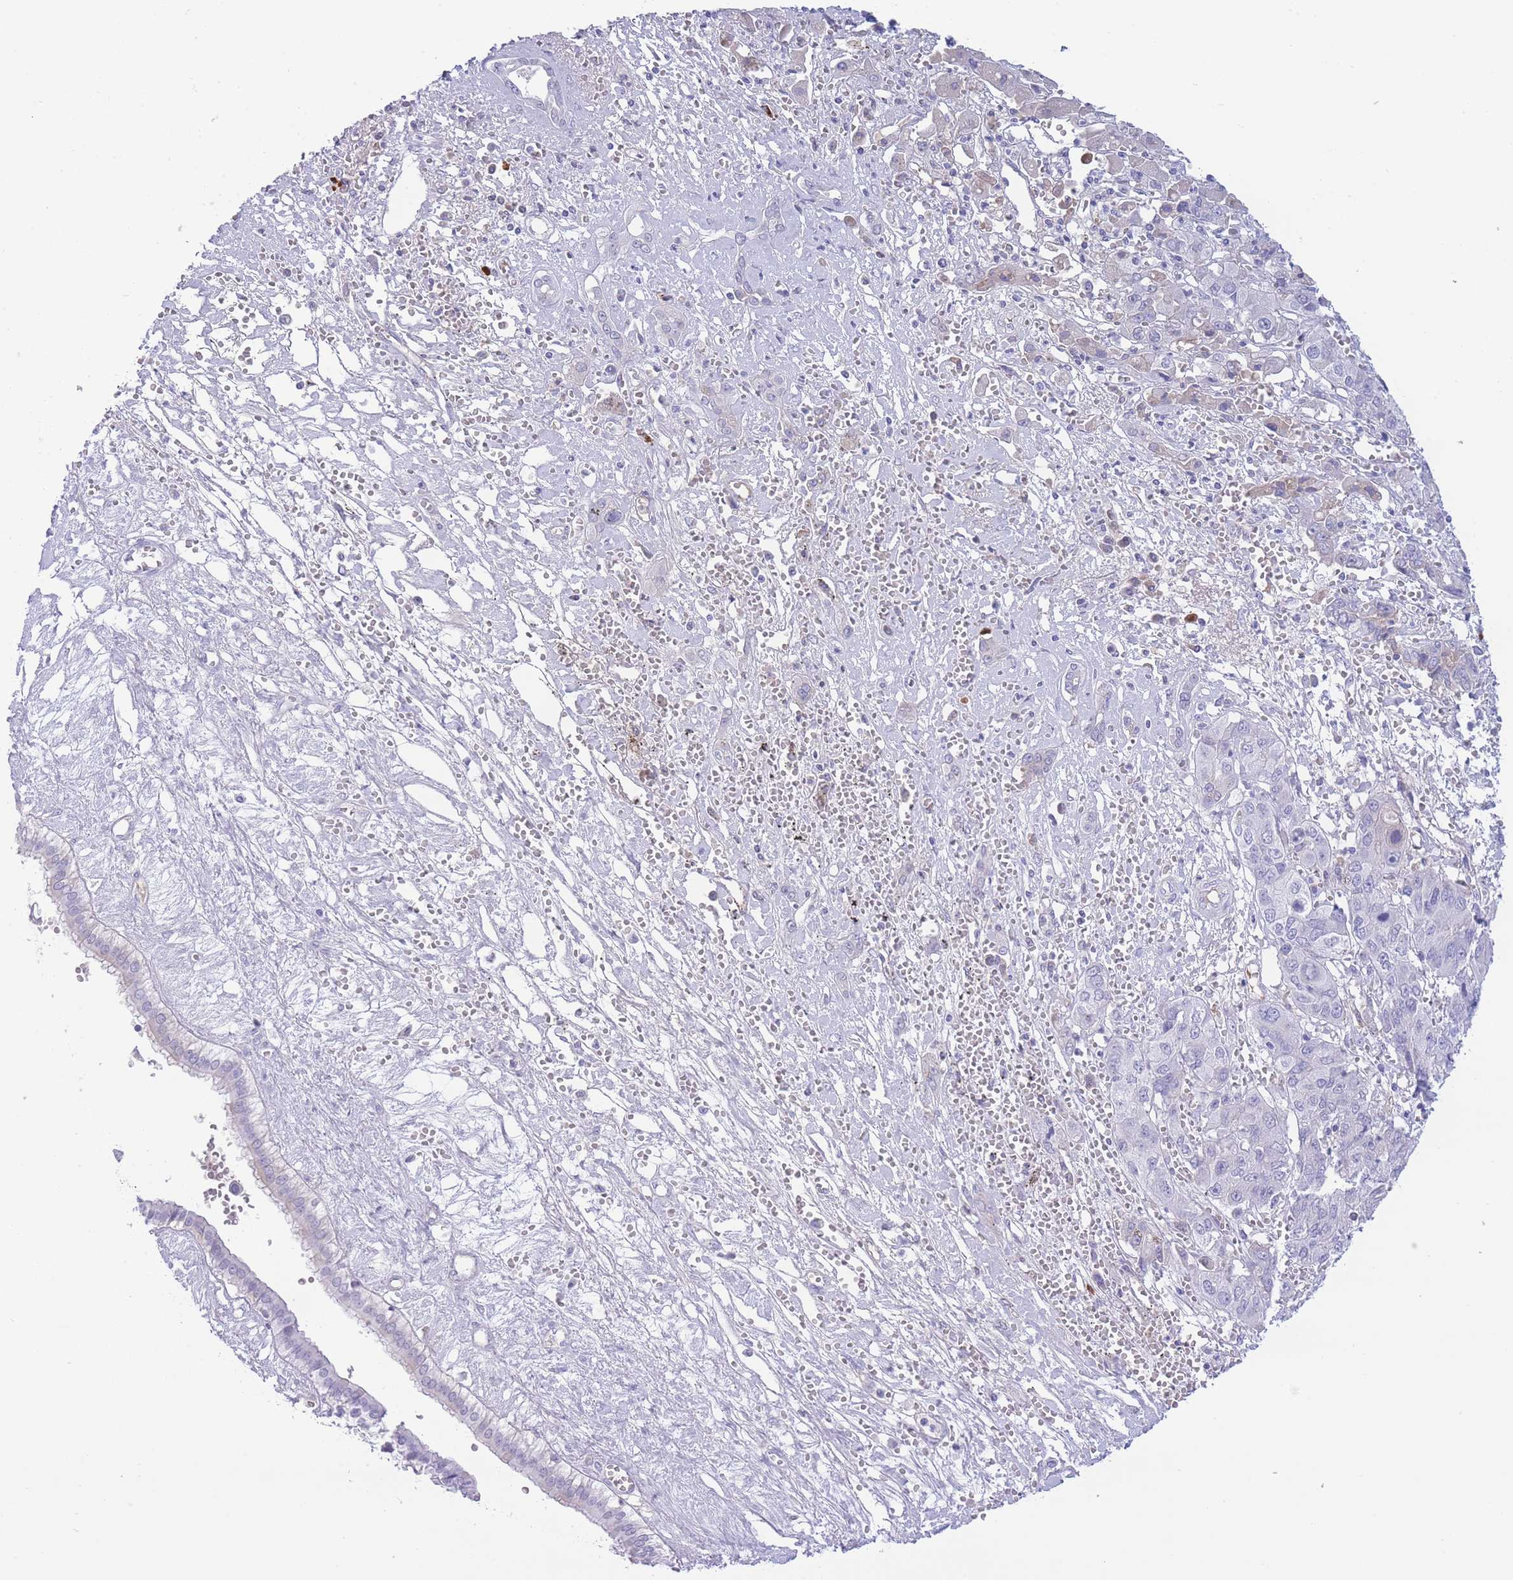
{"staining": {"intensity": "negative", "quantity": "none", "location": "none"}, "tissue": "liver cancer", "cell_type": "Tumor cells", "image_type": "cancer", "snomed": [{"axis": "morphology", "description": "Cholangiocarcinoma"}, {"axis": "topography", "description": "Liver"}], "caption": "Histopathology image shows no protein positivity in tumor cells of liver cholangiocarcinoma tissue.", "gene": "ASAP3", "patient": {"sex": "male", "age": 67}}